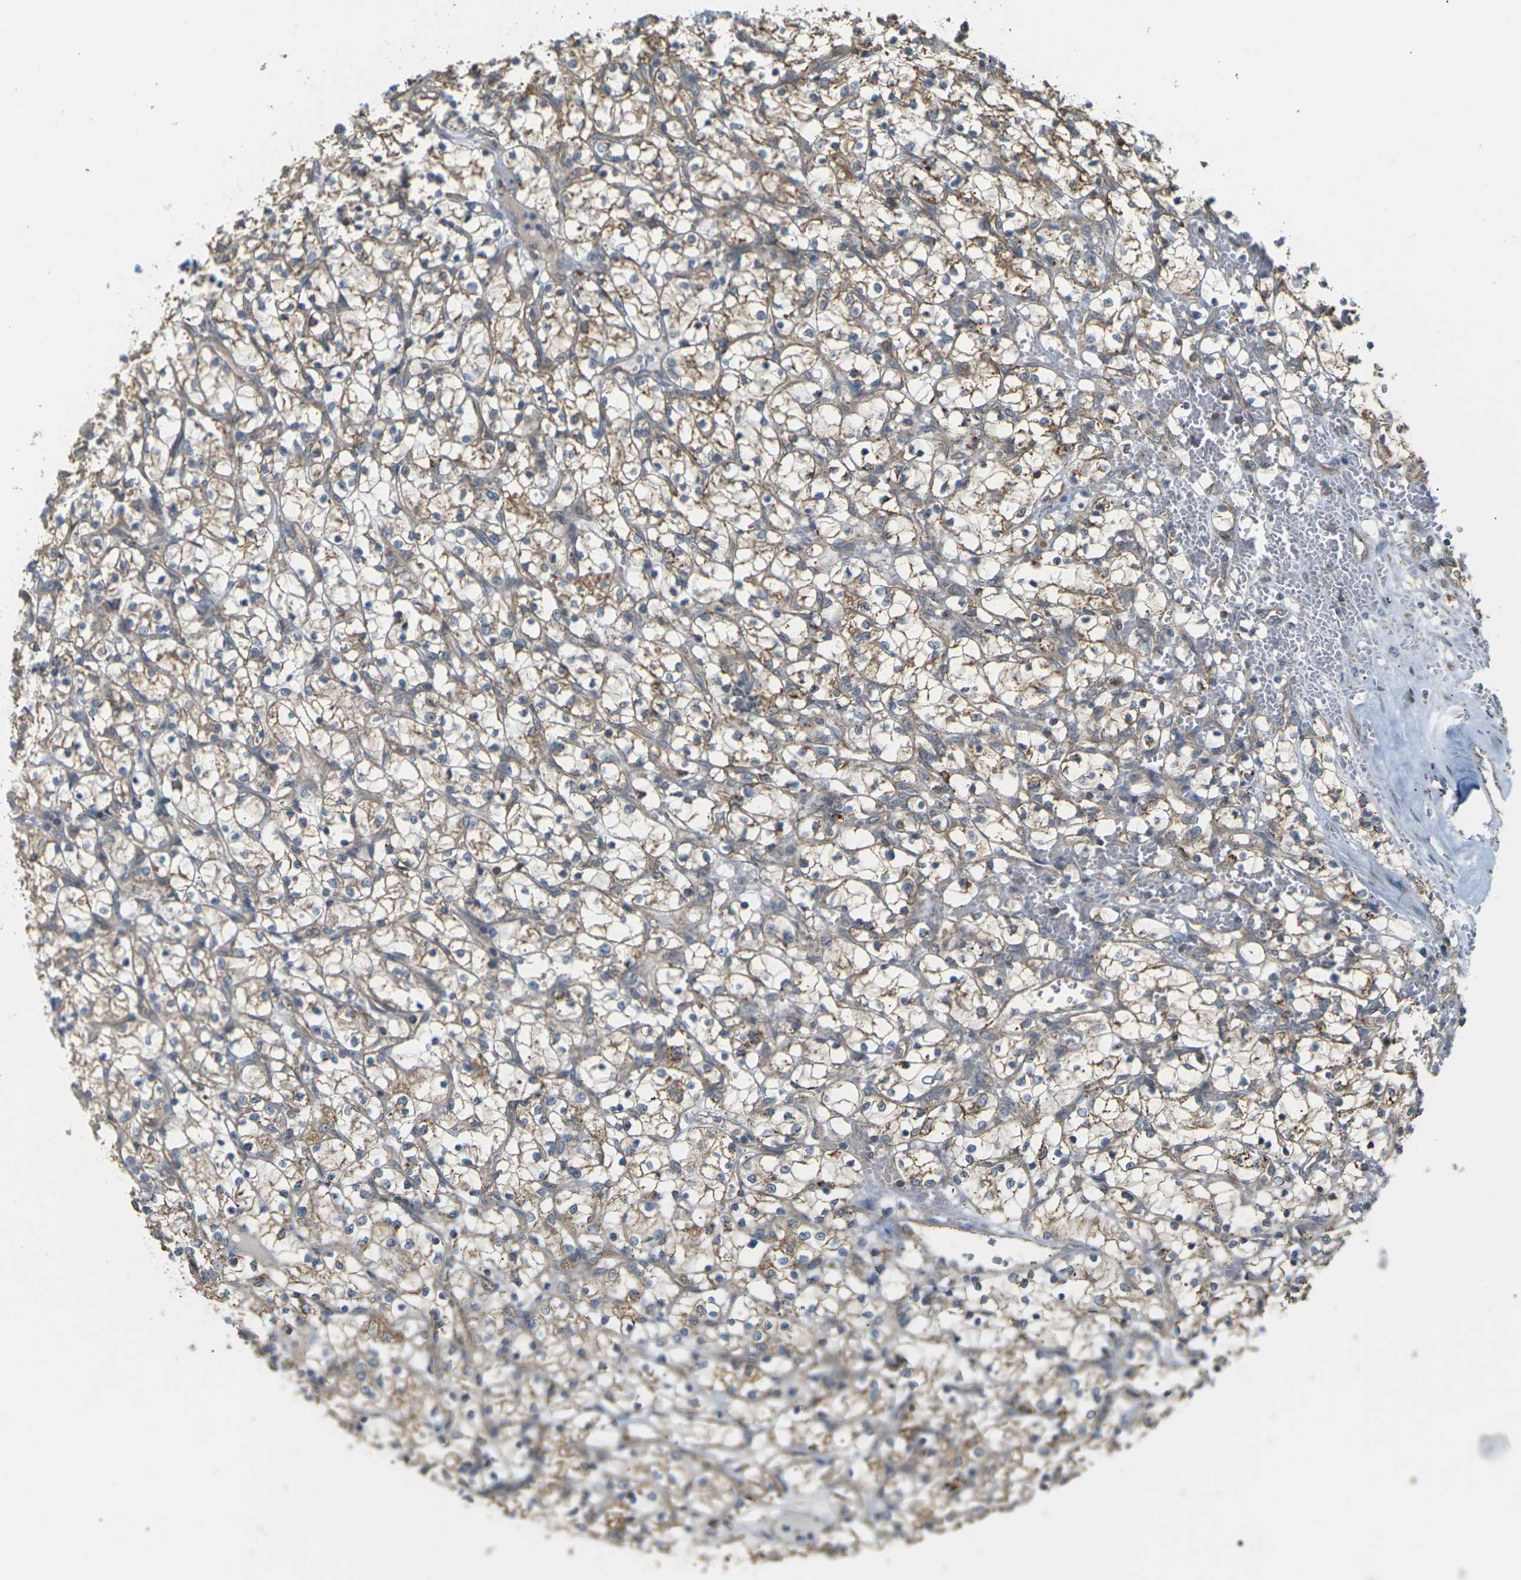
{"staining": {"intensity": "moderate", "quantity": ">75%", "location": "cytoplasmic/membranous"}, "tissue": "renal cancer", "cell_type": "Tumor cells", "image_type": "cancer", "snomed": [{"axis": "morphology", "description": "Adenocarcinoma, NOS"}, {"axis": "topography", "description": "Kidney"}], "caption": "This photomicrograph exhibits adenocarcinoma (renal) stained with immunohistochemistry (IHC) to label a protein in brown. The cytoplasmic/membranous of tumor cells show moderate positivity for the protein. Nuclei are counter-stained blue.", "gene": "KSR1", "patient": {"sex": "female", "age": 69}}